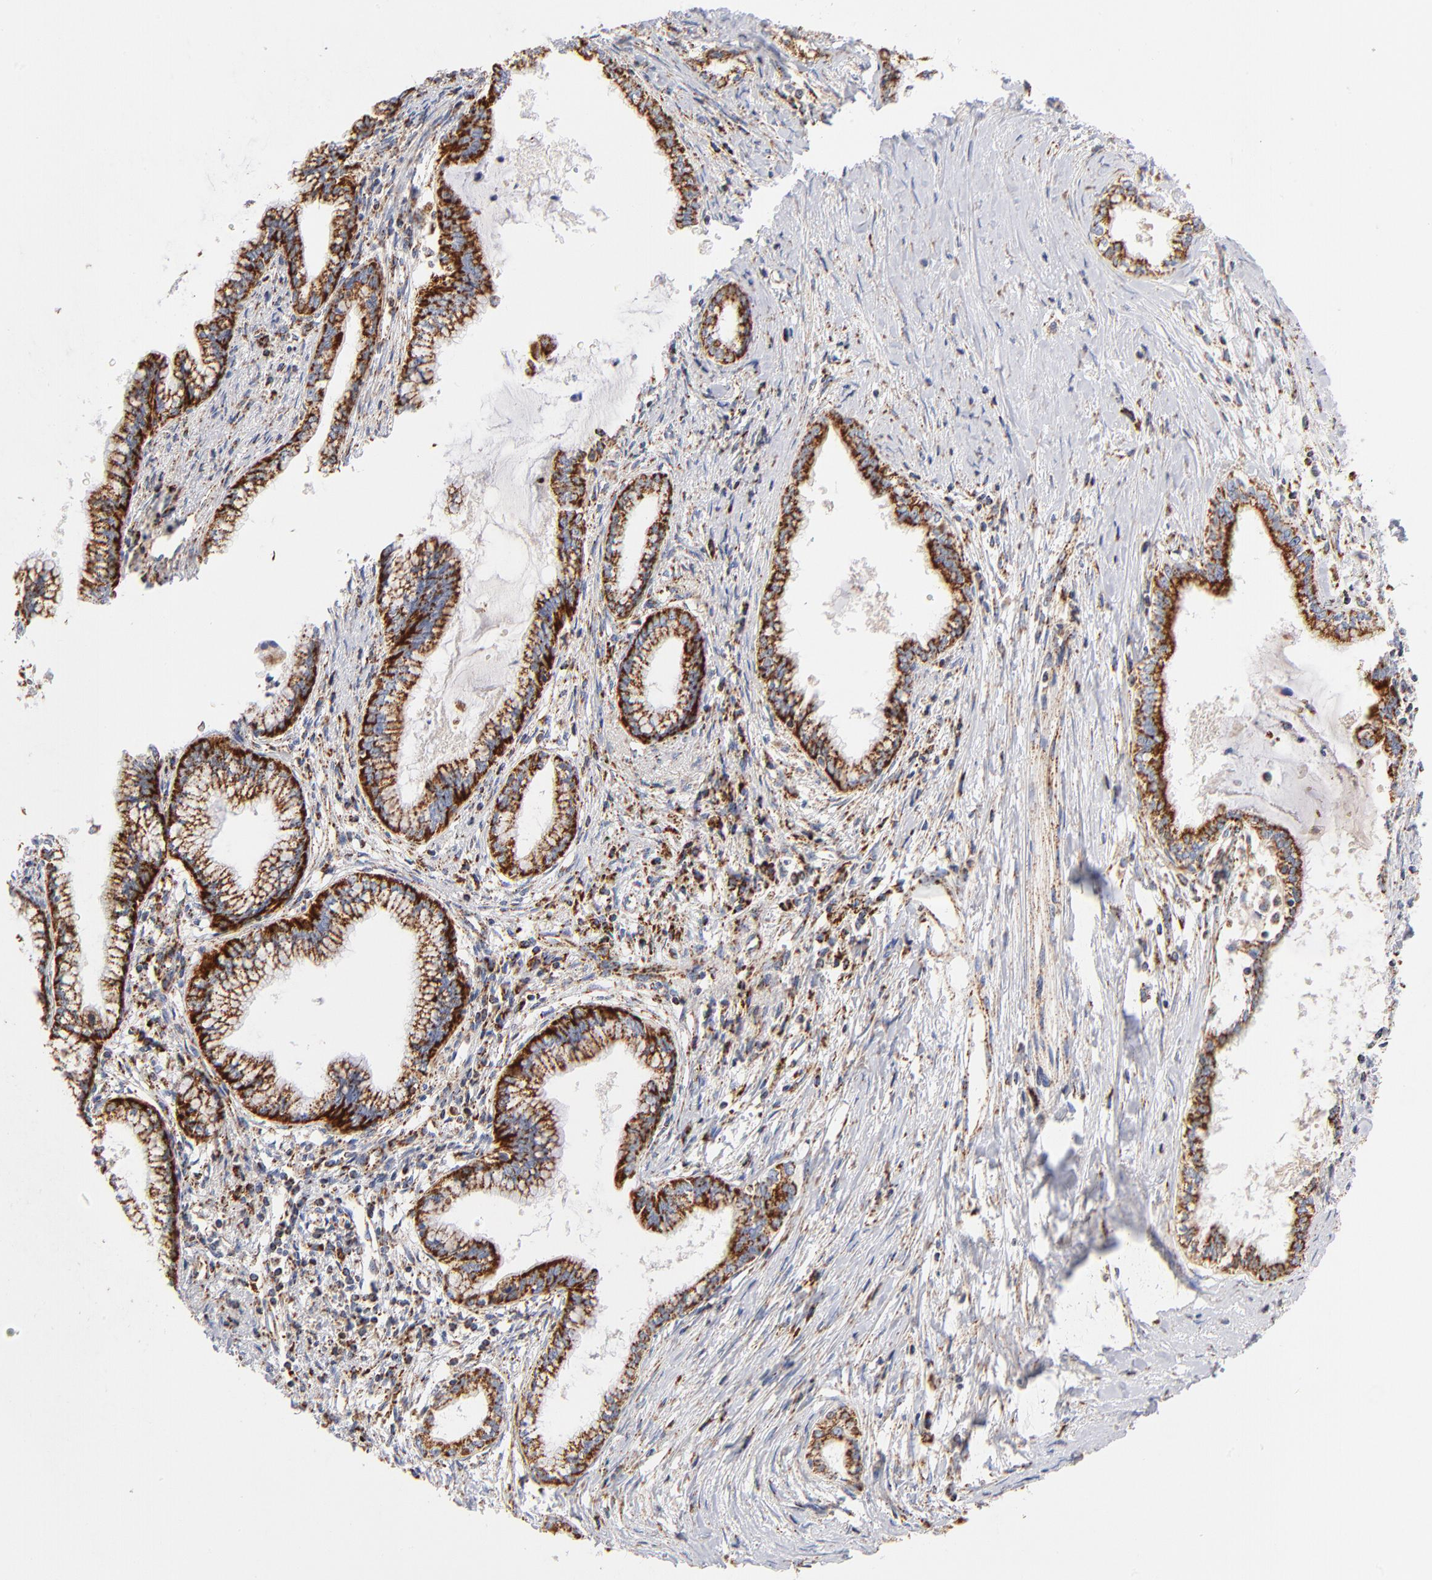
{"staining": {"intensity": "strong", "quantity": ">75%", "location": "cytoplasmic/membranous"}, "tissue": "pancreatic cancer", "cell_type": "Tumor cells", "image_type": "cancer", "snomed": [{"axis": "morphology", "description": "Adenocarcinoma, NOS"}, {"axis": "topography", "description": "Pancreas"}], "caption": "An immunohistochemistry histopathology image of tumor tissue is shown. Protein staining in brown highlights strong cytoplasmic/membranous positivity in pancreatic adenocarcinoma within tumor cells.", "gene": "DLAT", "patient": {"sex": "female", "age": 64}}